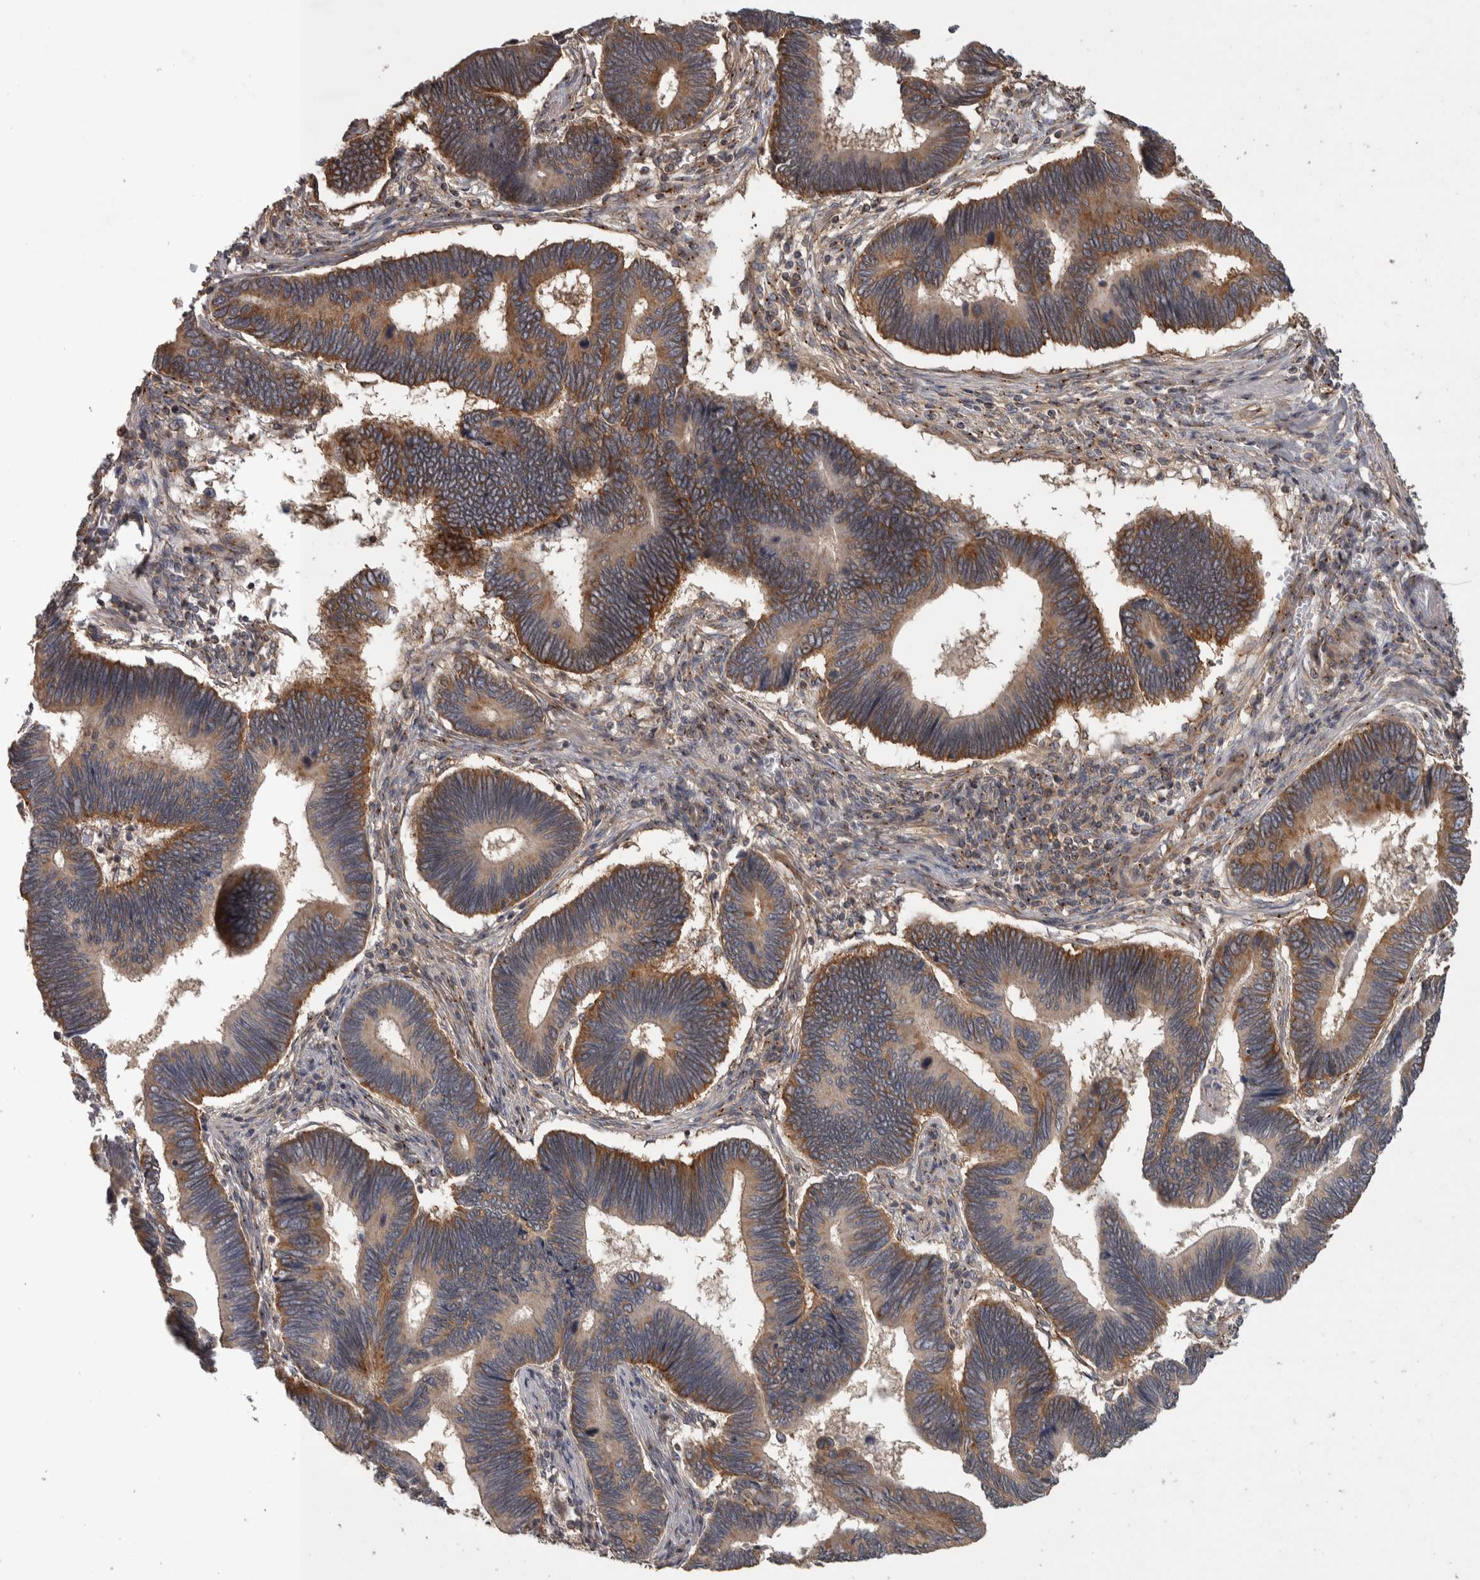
{"staining": {"intensity": "moderate", "quantity": ">75%", "location": "cytoplasmic/membranous"}, "tissue": "pancreatic cancer", "cell_type": "Tumor cells", "image_type": "cancer", "snomed": [{"axis": "morphology", "description": "Adenocarcinoma, NOS"}, {"axis": "topography", "description": "Pancreas"}], "caption": "High-power microscopy captured an IHC image of pancreatic cancer, revealing moderate cytoplasmic/membranous positivity in approximately >75% of tumor cells. The staining was performed using DAB, with brown indicating positive protein expression. Nuclei are stained blue with hematoxylin.", "gene": "IFRD1", "patient": {"sex": "female", "age": 70}}